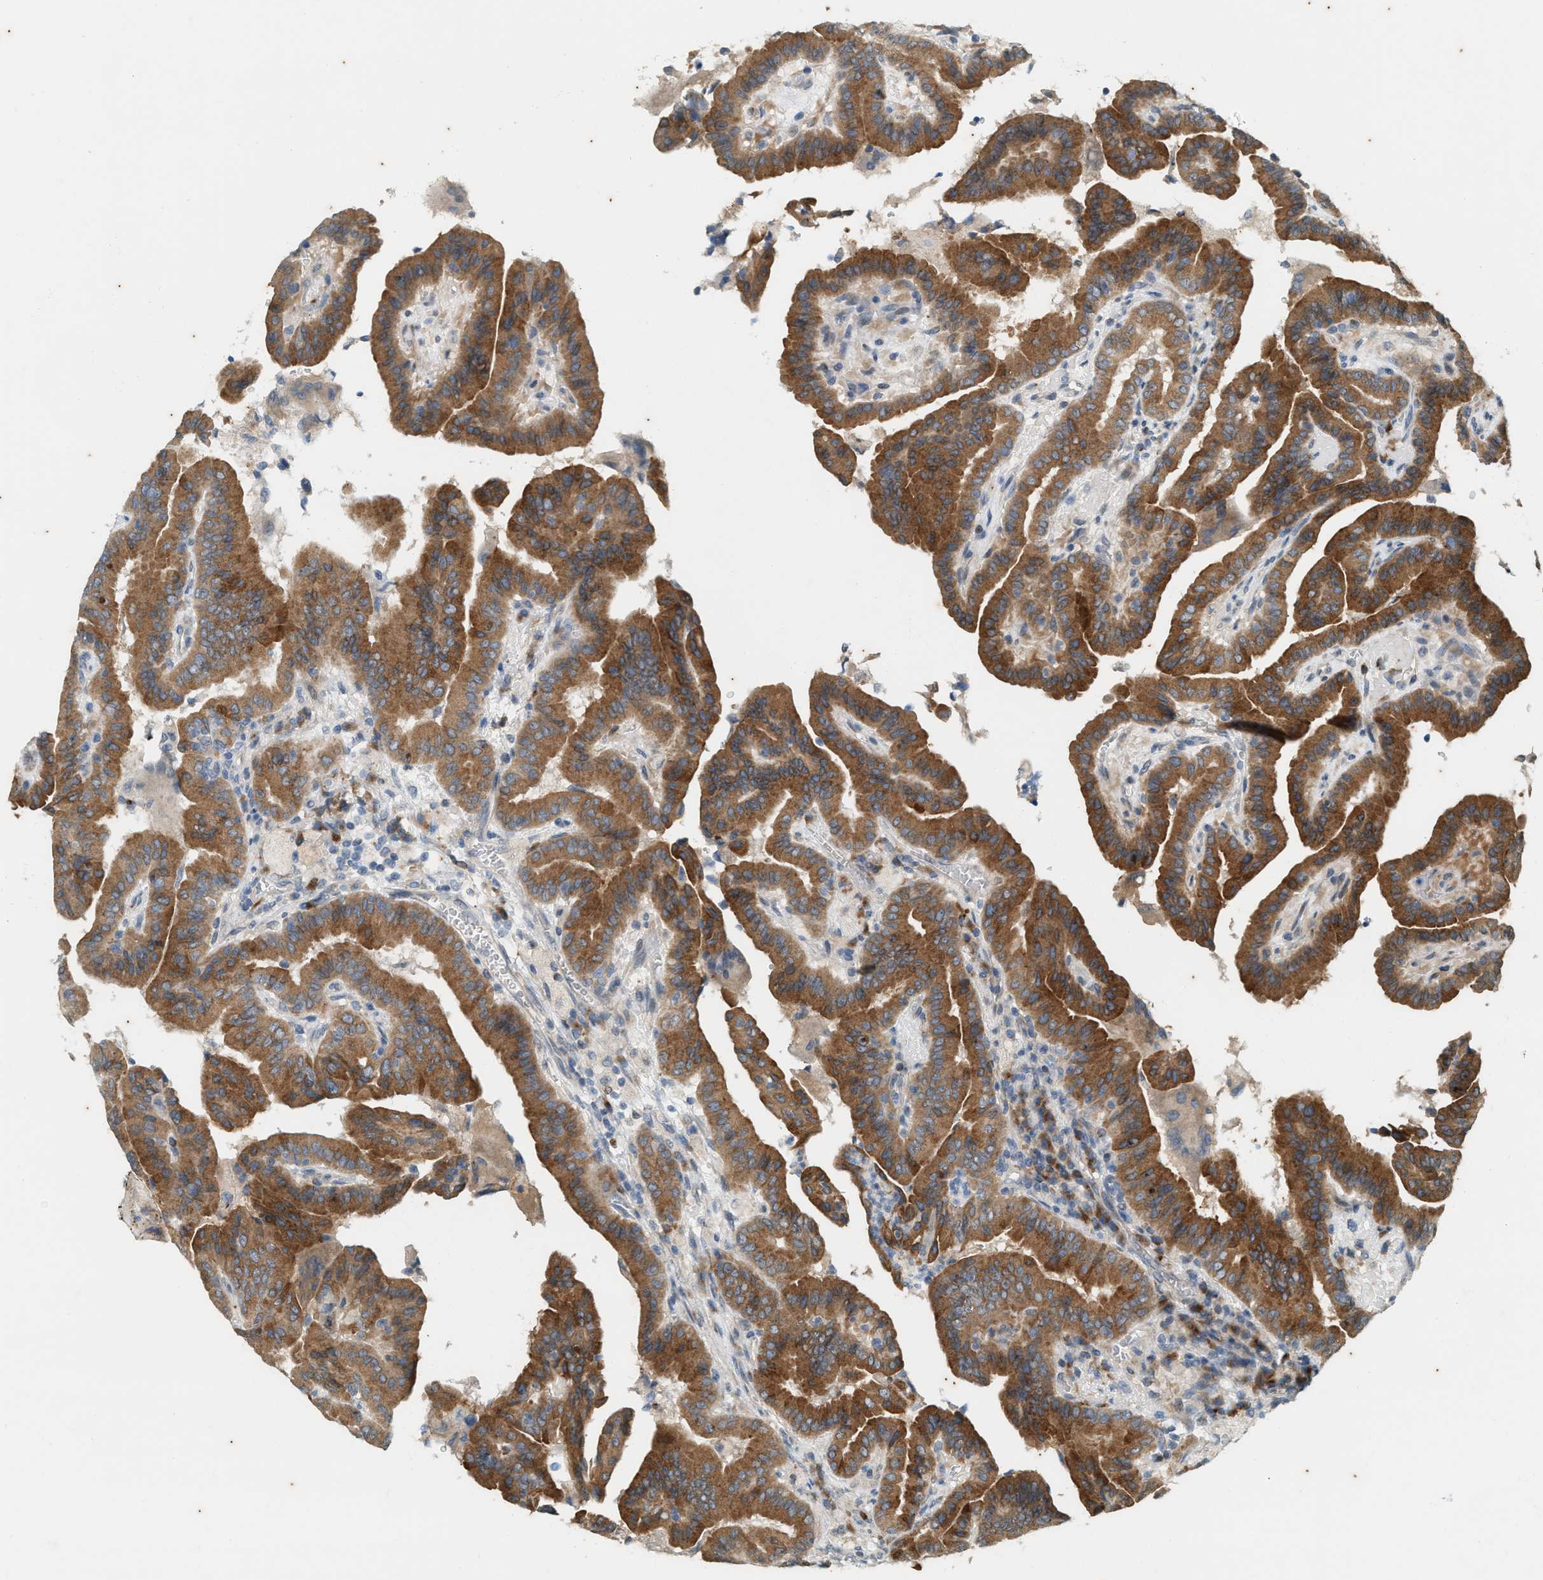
{"staining": {"intensity": "strong", "quantity": ">75%", "location": "cytoplasmic/membranous"}, "tissue": "thyroid cancer", "cell_type": "Tumor cells", "image_type": "cancer", "snomed": [{"axis": "morphology", "description": "Papillary adenocarcinoma, NOS"}, {"axis": "topography", "description": "Thyroid gland"}], "caption": "Strong cytoplasmic/membranous protein positivity is present in about >75% of tumor cells in thyroid cancer.", "gene": "CHPF2", "patient": {"sex": "male", "age": 33}}